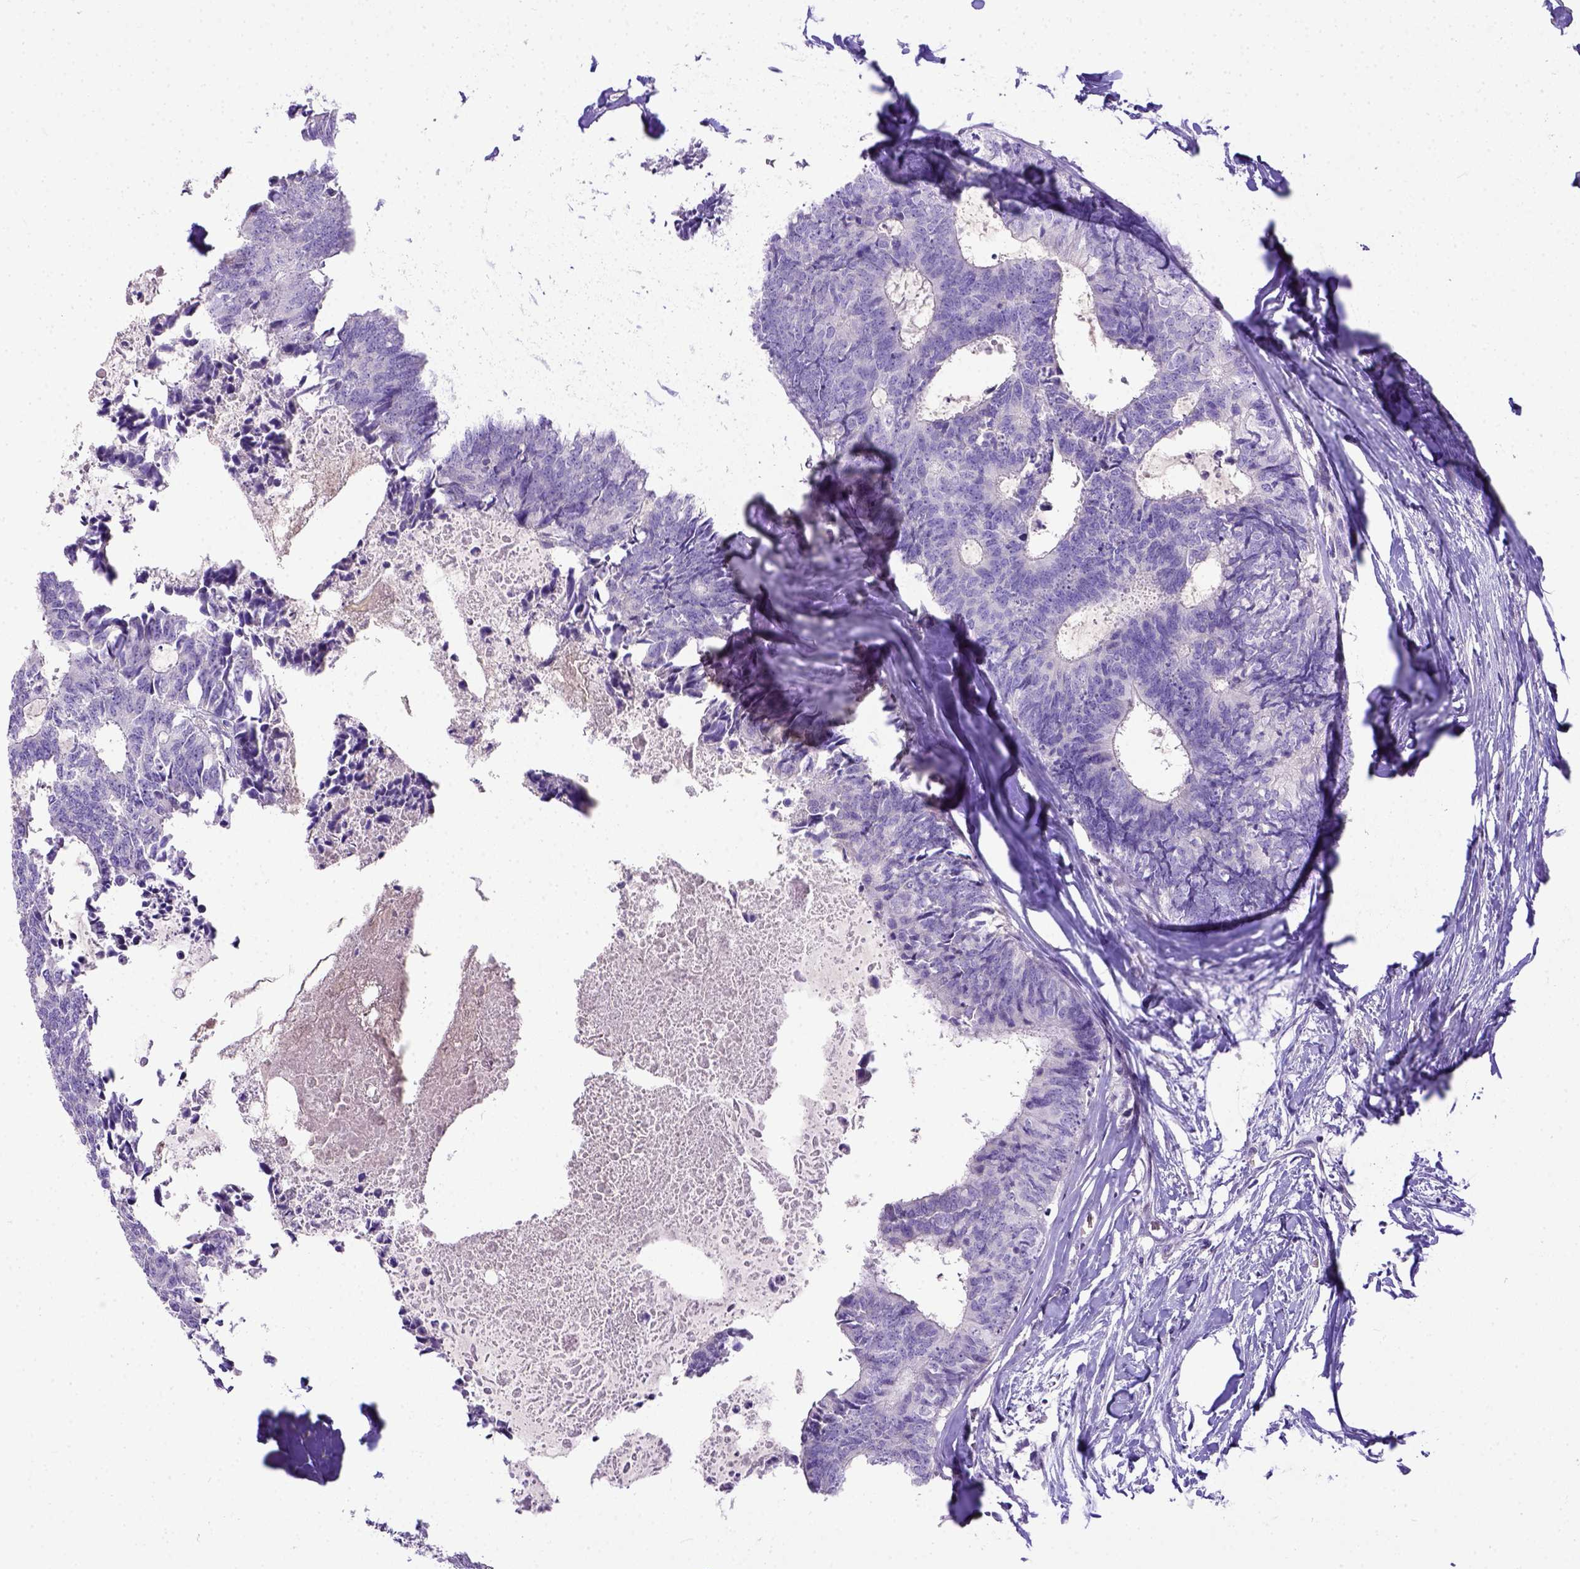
{"staining": {"intensity": "negative", "quantity": "none", "location": "none"}, "tissue": "colorectal cancer", "cell_type": "Tumor cells", "image_type": "cancer", "snomed": [{"axis": "morphology", "description": "Adenocarcinoma, NOS"}, {"axis": "topography", "description": "Colon"}, {"axis": "topography", "description": "Rectum"}], "caption": "IHC histopathology image of neoplastic tissue: human colorectal cancer (adenocarcinoma) stained with DAB (3,3'-diaminobenzidine) demonstrates no significant protein expression in tumor cells.", "gene": "BTN1A1", "patient": {"sex": "male", "age": 57}}